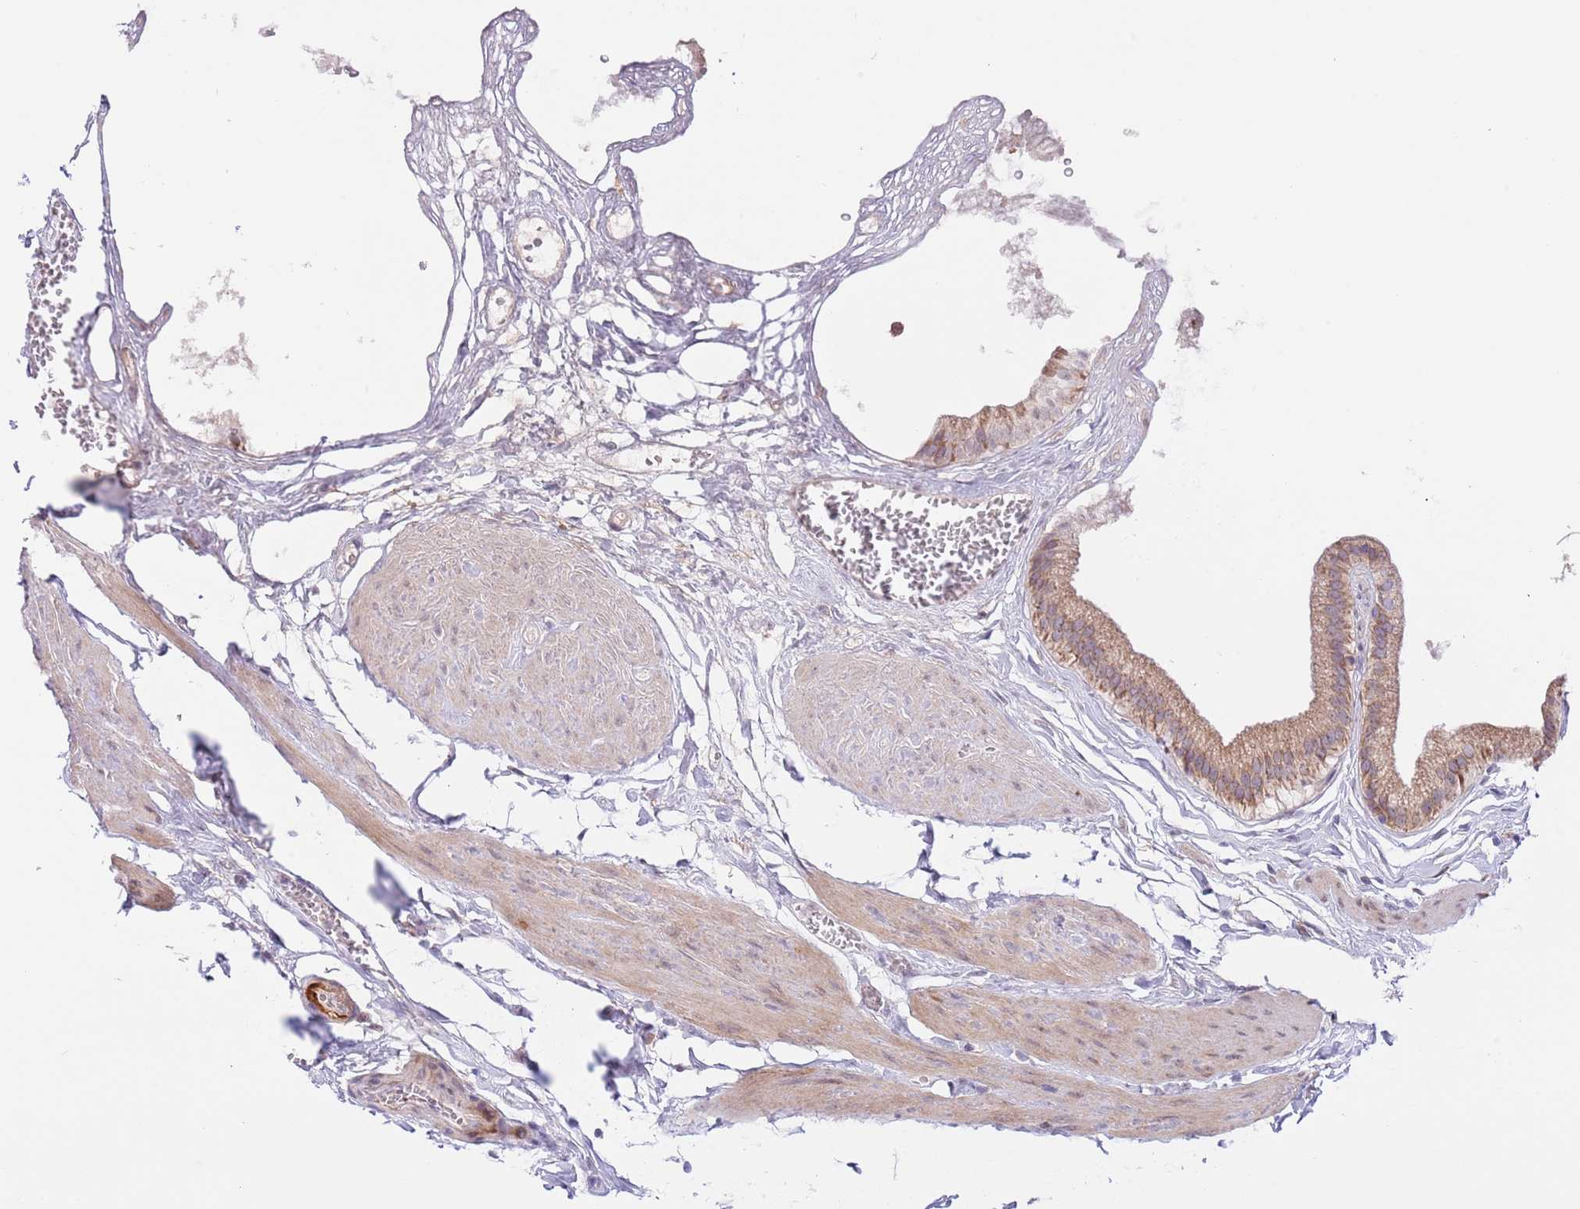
{"staining": {"intensity": "moderate", "quantity": ">75%", "location": "cytoplasmic/membranous"}, "tissue": "gallbladder", "cell_type": "Glandular cells", "image_type": "normal", "snomed": [{"axis": "morphology", "description": "Normal tissue, NOS"}, {"axis": "topography", "description": "Gallbladder"}], "caption": "Immunohistochemistry (DAB (3,3'-diaminobenzidine)) staining of unremarkable gallbladder demonstrates moderate cytoplasmic/membranous protein expression in approximately >75% of glandular cells. The staining is performed using DAB brown chromogen to label protein expression. The nuclei are counter-stained blue using hematoxylin.", "gene": "AP1S2", "patient": {"sex": "female", "age": 54}}